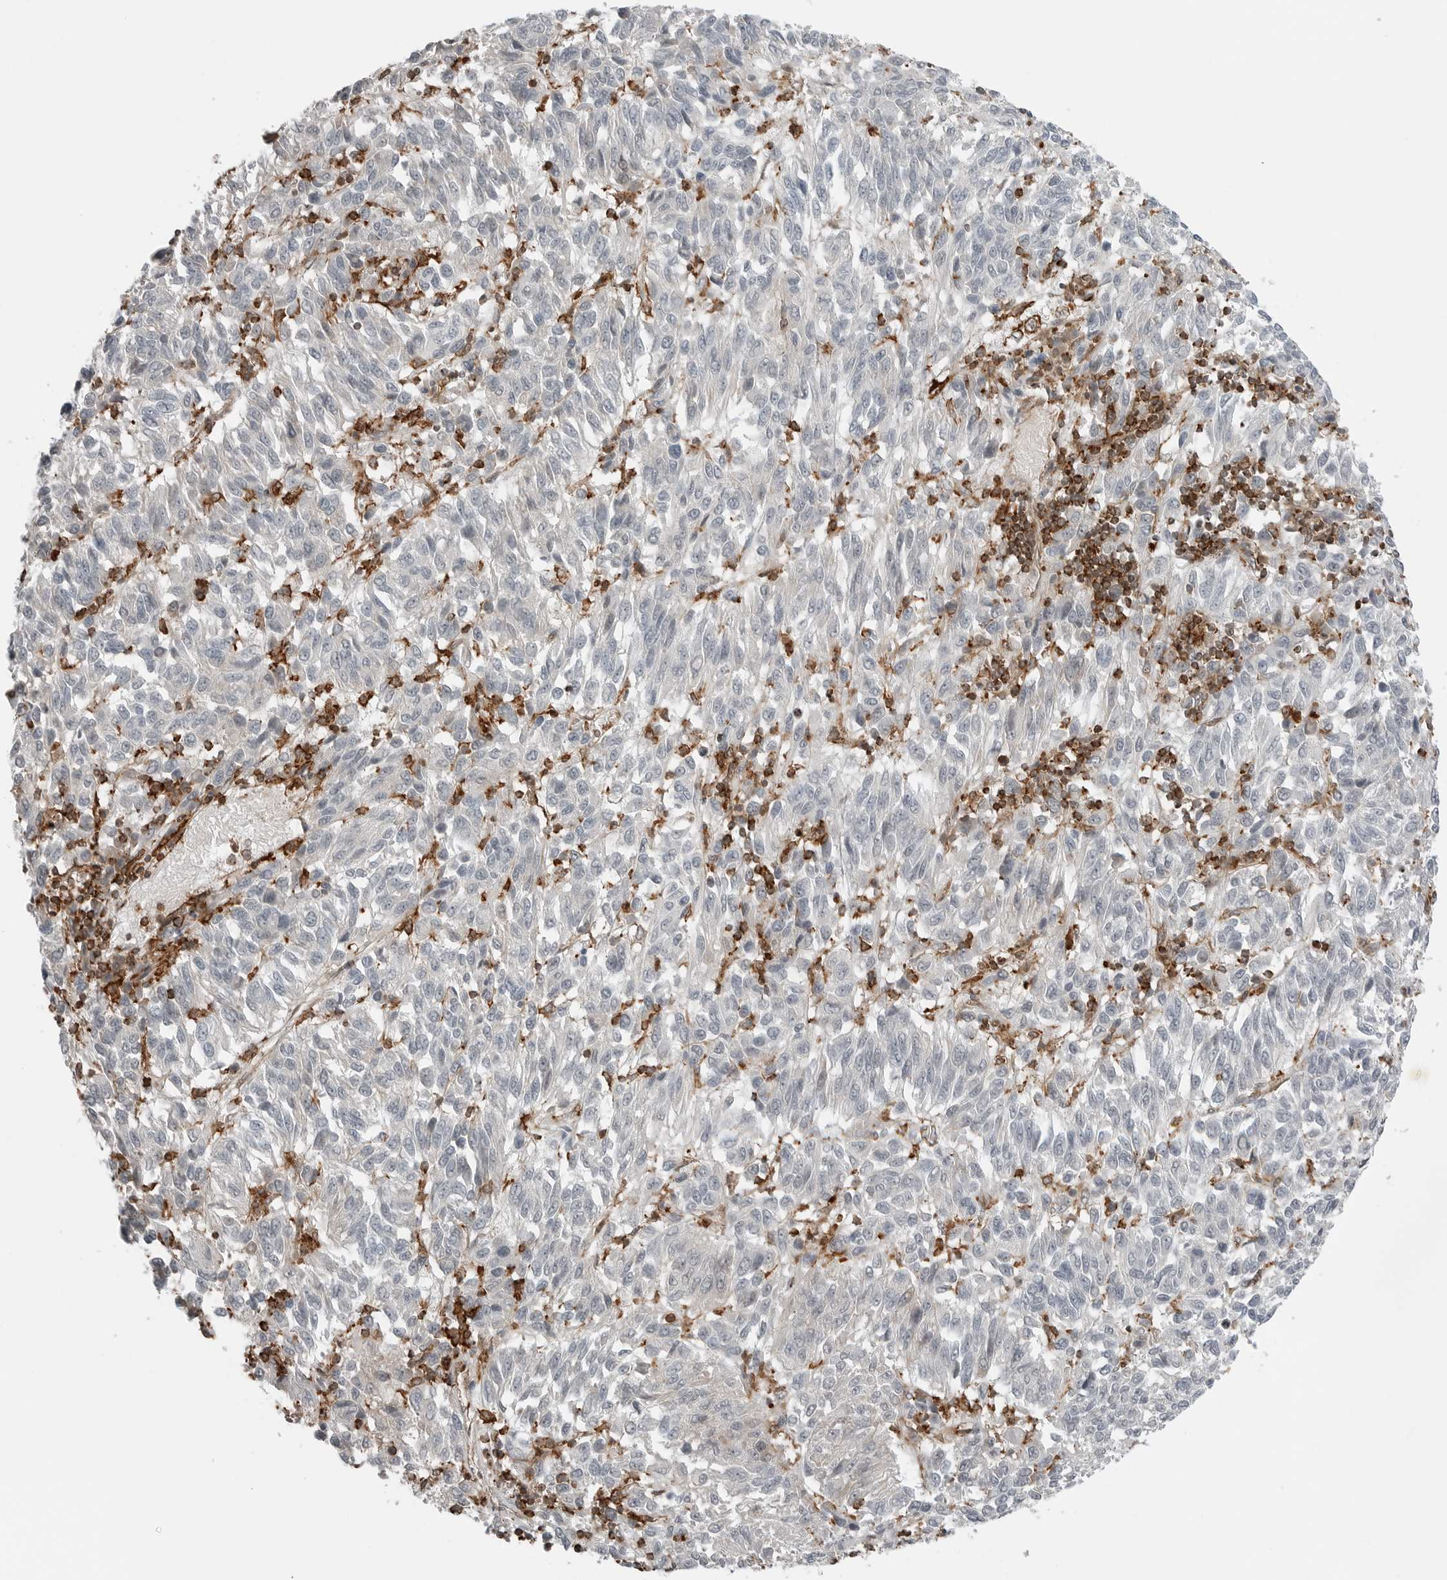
{"staining": {"intensity": "negative", "quantity": "none", "location": "none"}, "tissue": "melanoma", "cell_type": "Tumor cells", "image_type": "cancer", "snomed": [{"axis": "morphology", "description": "Malignant melanoma, Metastatic site"}, {"axis": "topography", "description": "Lung"}], "caption": "Immunohistochemistry (IHC) micrograph of neoplastic tissue: human malignant melanoma (metastatic site) stained with DAB (3,3'-diaminobenzidine) demonstrates no significant protein expression in tumor cells. (DAB (3,3'-diaminobenzidine) immunohistochemistry (IHC), high magnification).", "gene": "LEFTY2", "patient": {"sex": "male", "age": 64}}